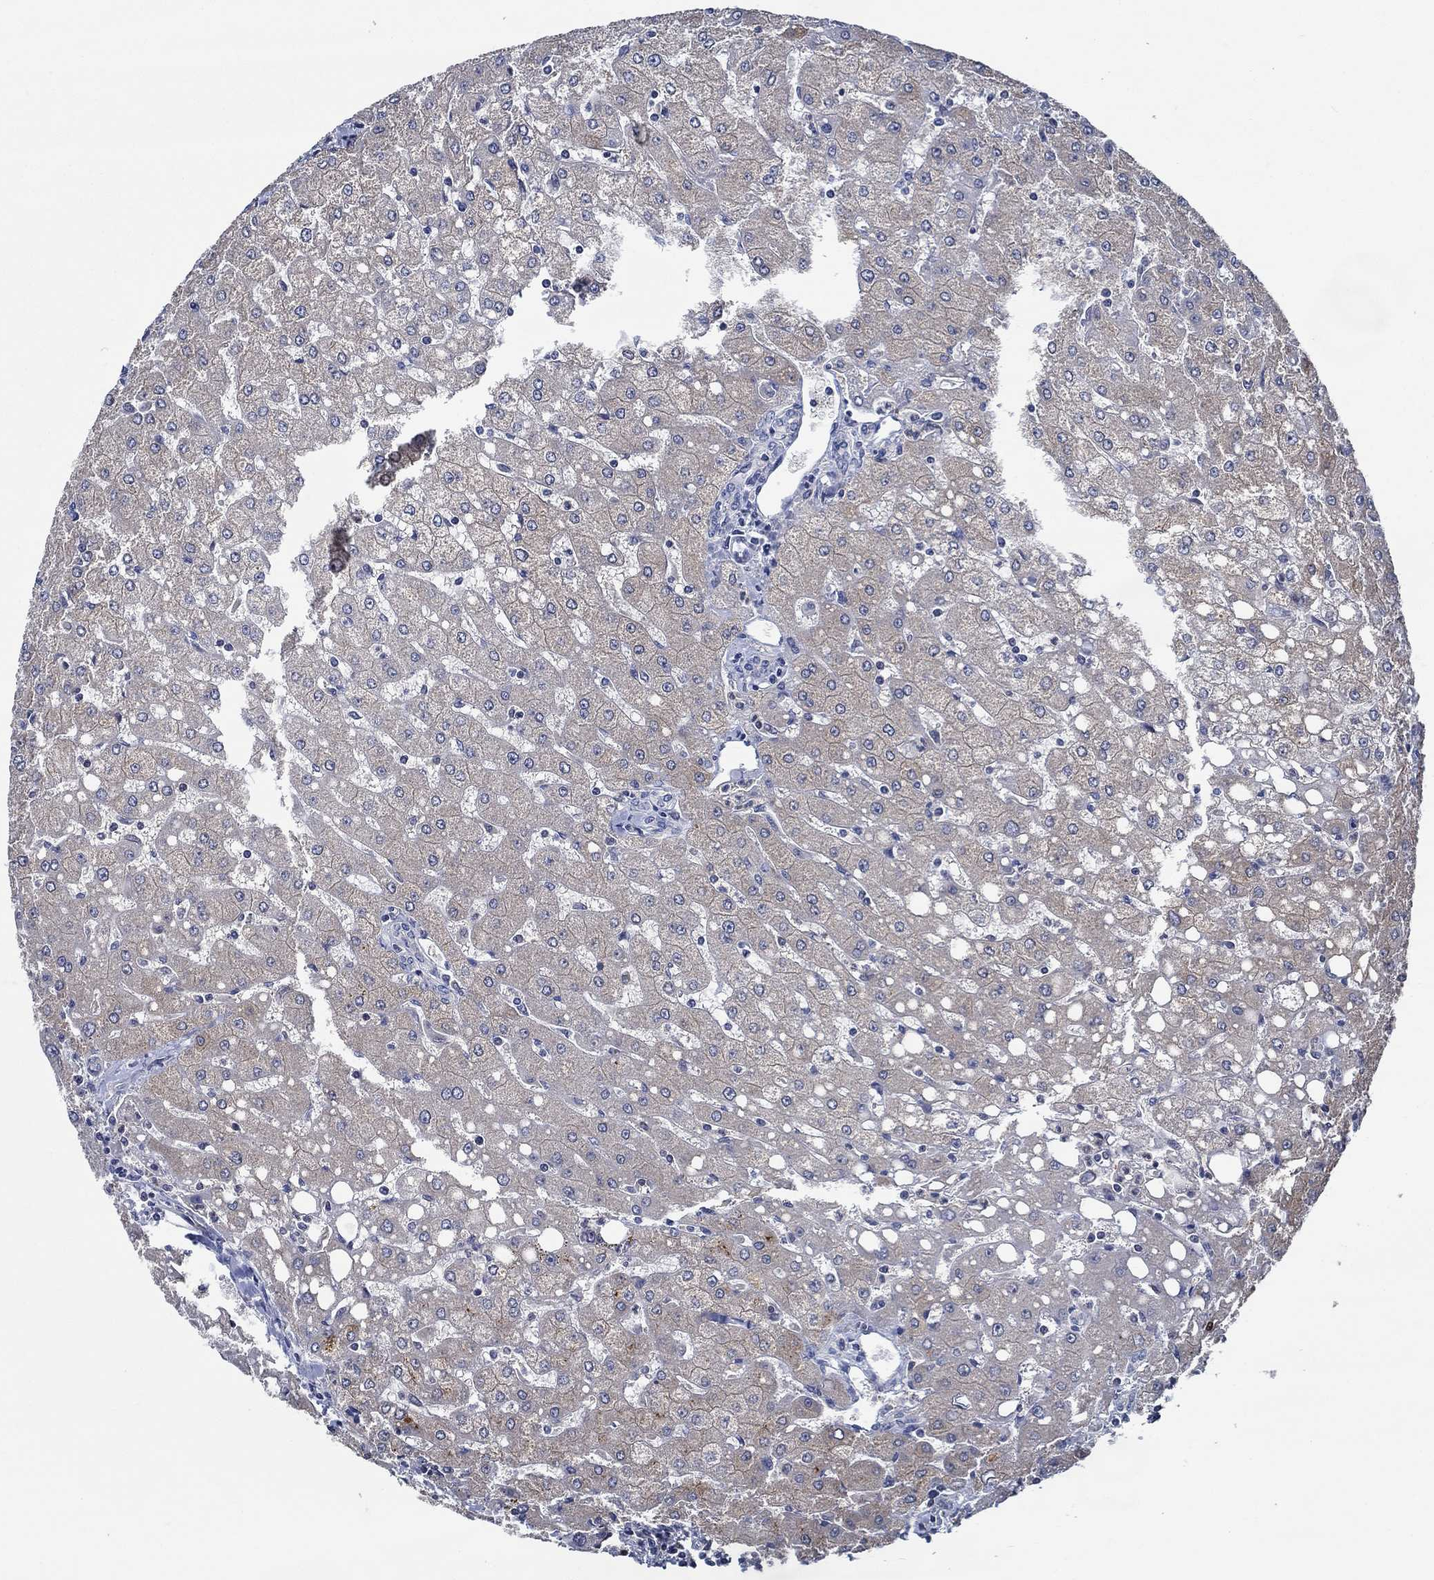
{"staining": {"intensity": "negative", "quantity": "none", "location": "none"}, "tissue": "liver", "cell_type": "Cholangiocytes", "image_type": "normal", "snomed": [{"axis": "morphology", "description": "Normal tissue, NOS"}, {"axis": "topography", "description": "Liver"}], "caption": "A micrograph of liver stained for a protein shows no brown staining in cholangiocytes.", "gene": "DACT1", "patient": {"sex": "female", "age": 53}}